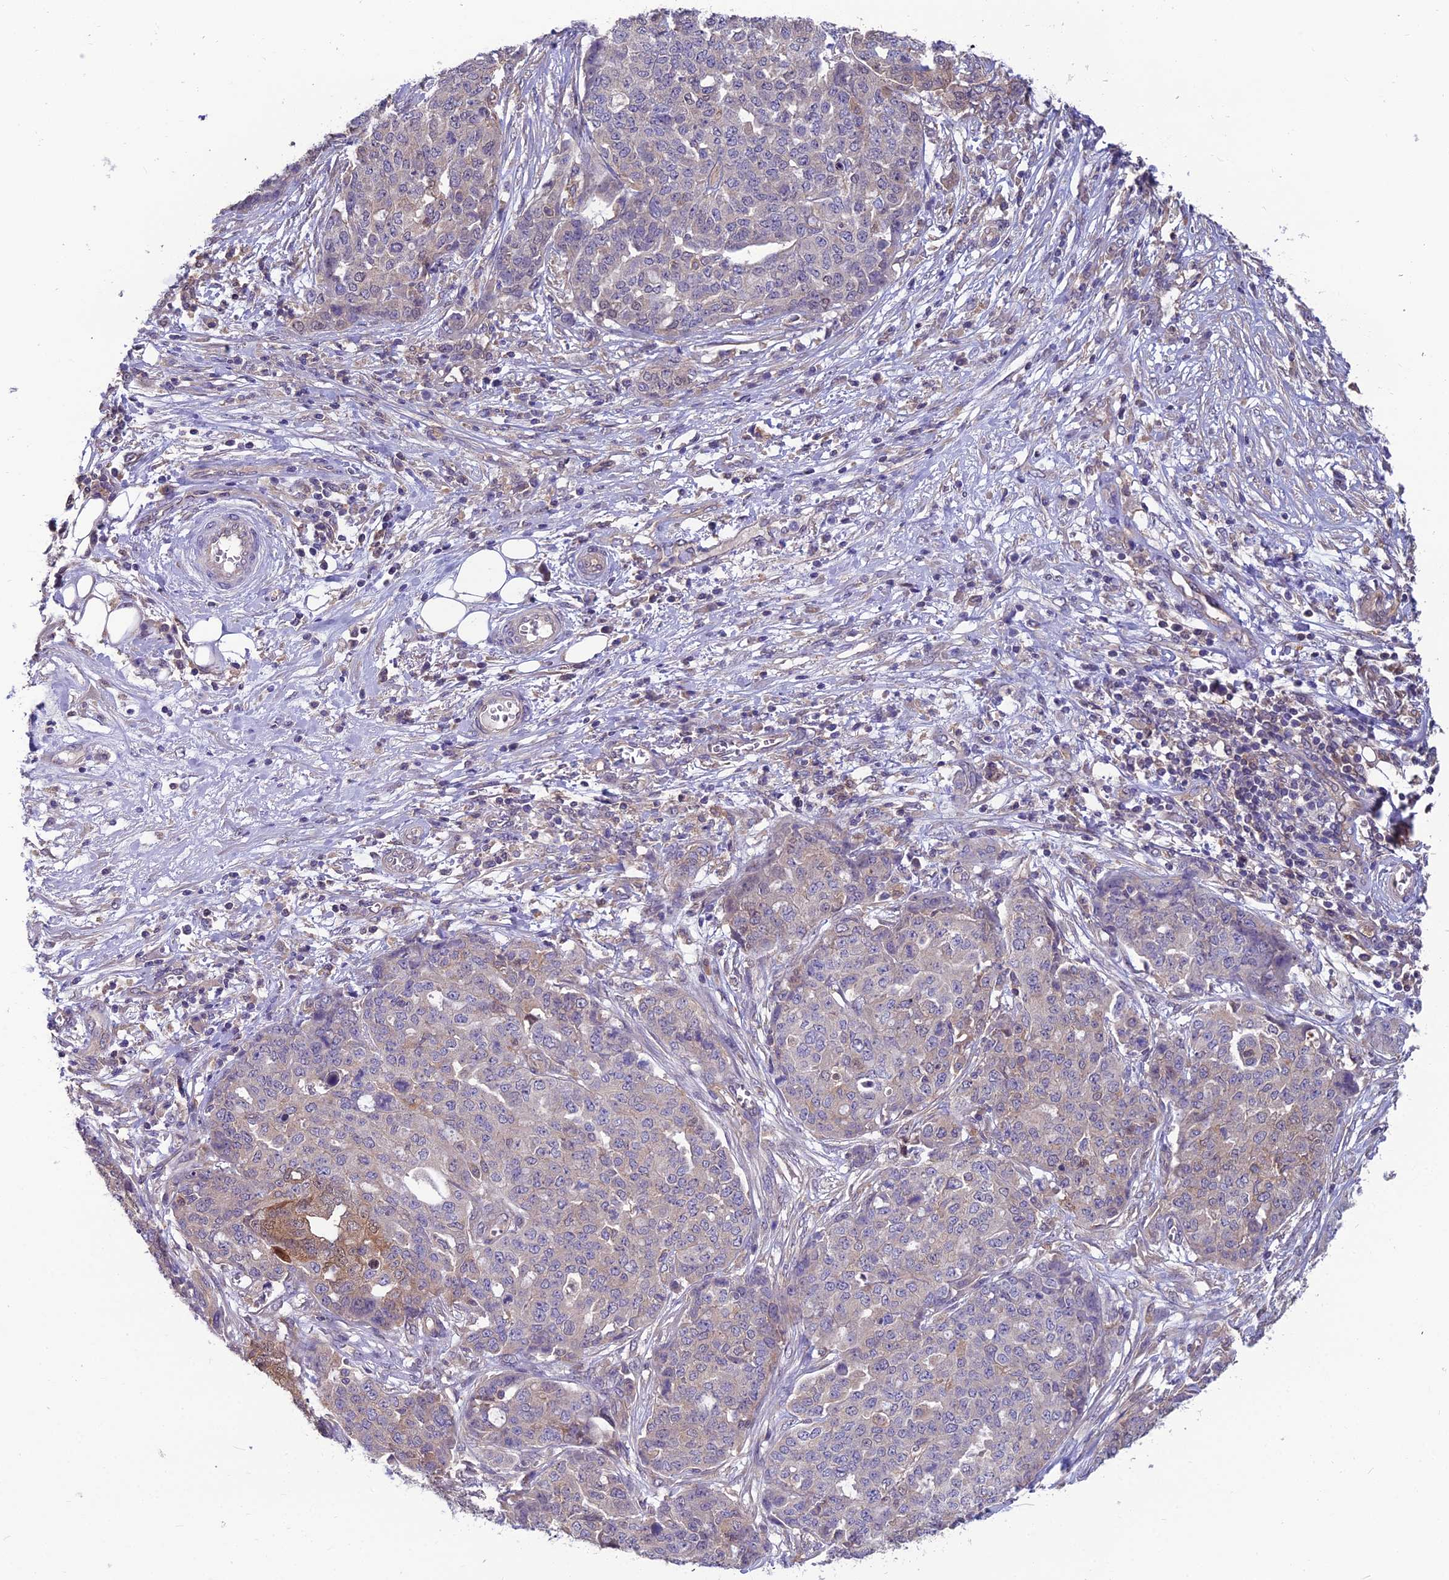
{"staining": {"intensity": "weak", "quantity": "<25%", "location": "cytoplasmic/membranous"}, "tissue": "ovarian cancer", "cell_type": "Tumor cells", "image_type": "cancer", "snomed": [{"axis": "morphology", "description": "Cystadenocarcinoma, serous, NOS"}, {"axis": "topography", "description": "Soft tissue"}, {"axis": "topography", "description": "Ovary"}], "caption": "The immunohistochemistry (IHC) histopathology image has no significant staining in tumor cells of serous cystadenocarcinoma (ovarian) tissue. (DAB immunohistochemistry, high magnification).", "gene": "MVD", "patient": {"sex": "female", "age": 57}}